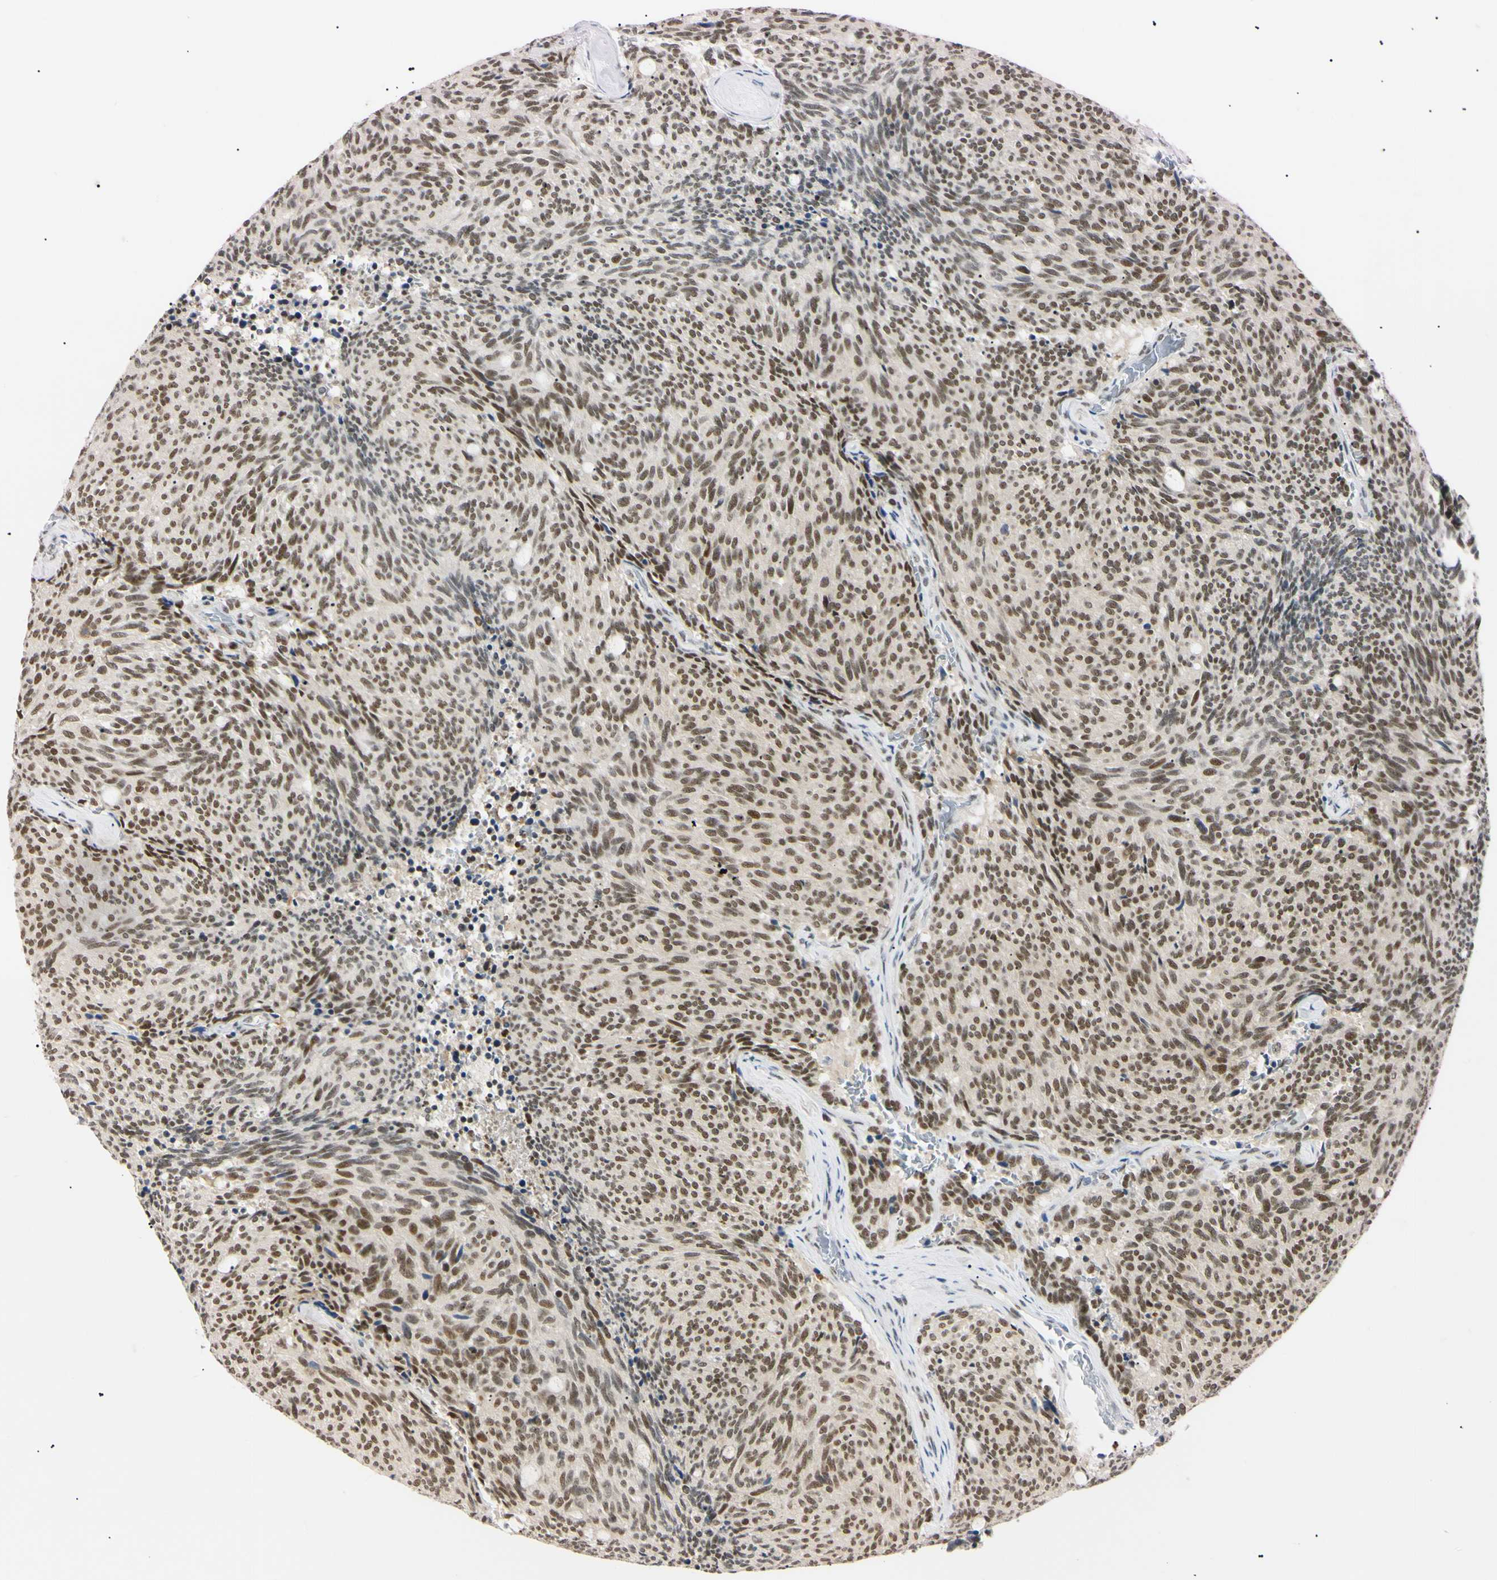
{"staining": {"intensity": "moderate", "quantity": ">75%", "location": "nuclear"}, "tissue": "carcinoid", "cell_type": "Tumor cells", "image_type": "cancer", "snomed": [{"axis": "morphology", "description": "Carcinoid, malignant, NOS"}, {"axis": "topography", "description": "Pancreas"}], "caption": "Human carcinoid (malignant) stained with a protein marker demonstrates moderate staining in tumor cells.", "gene": "ZNF134", "patient": {"sex": "female", "age": 54}}